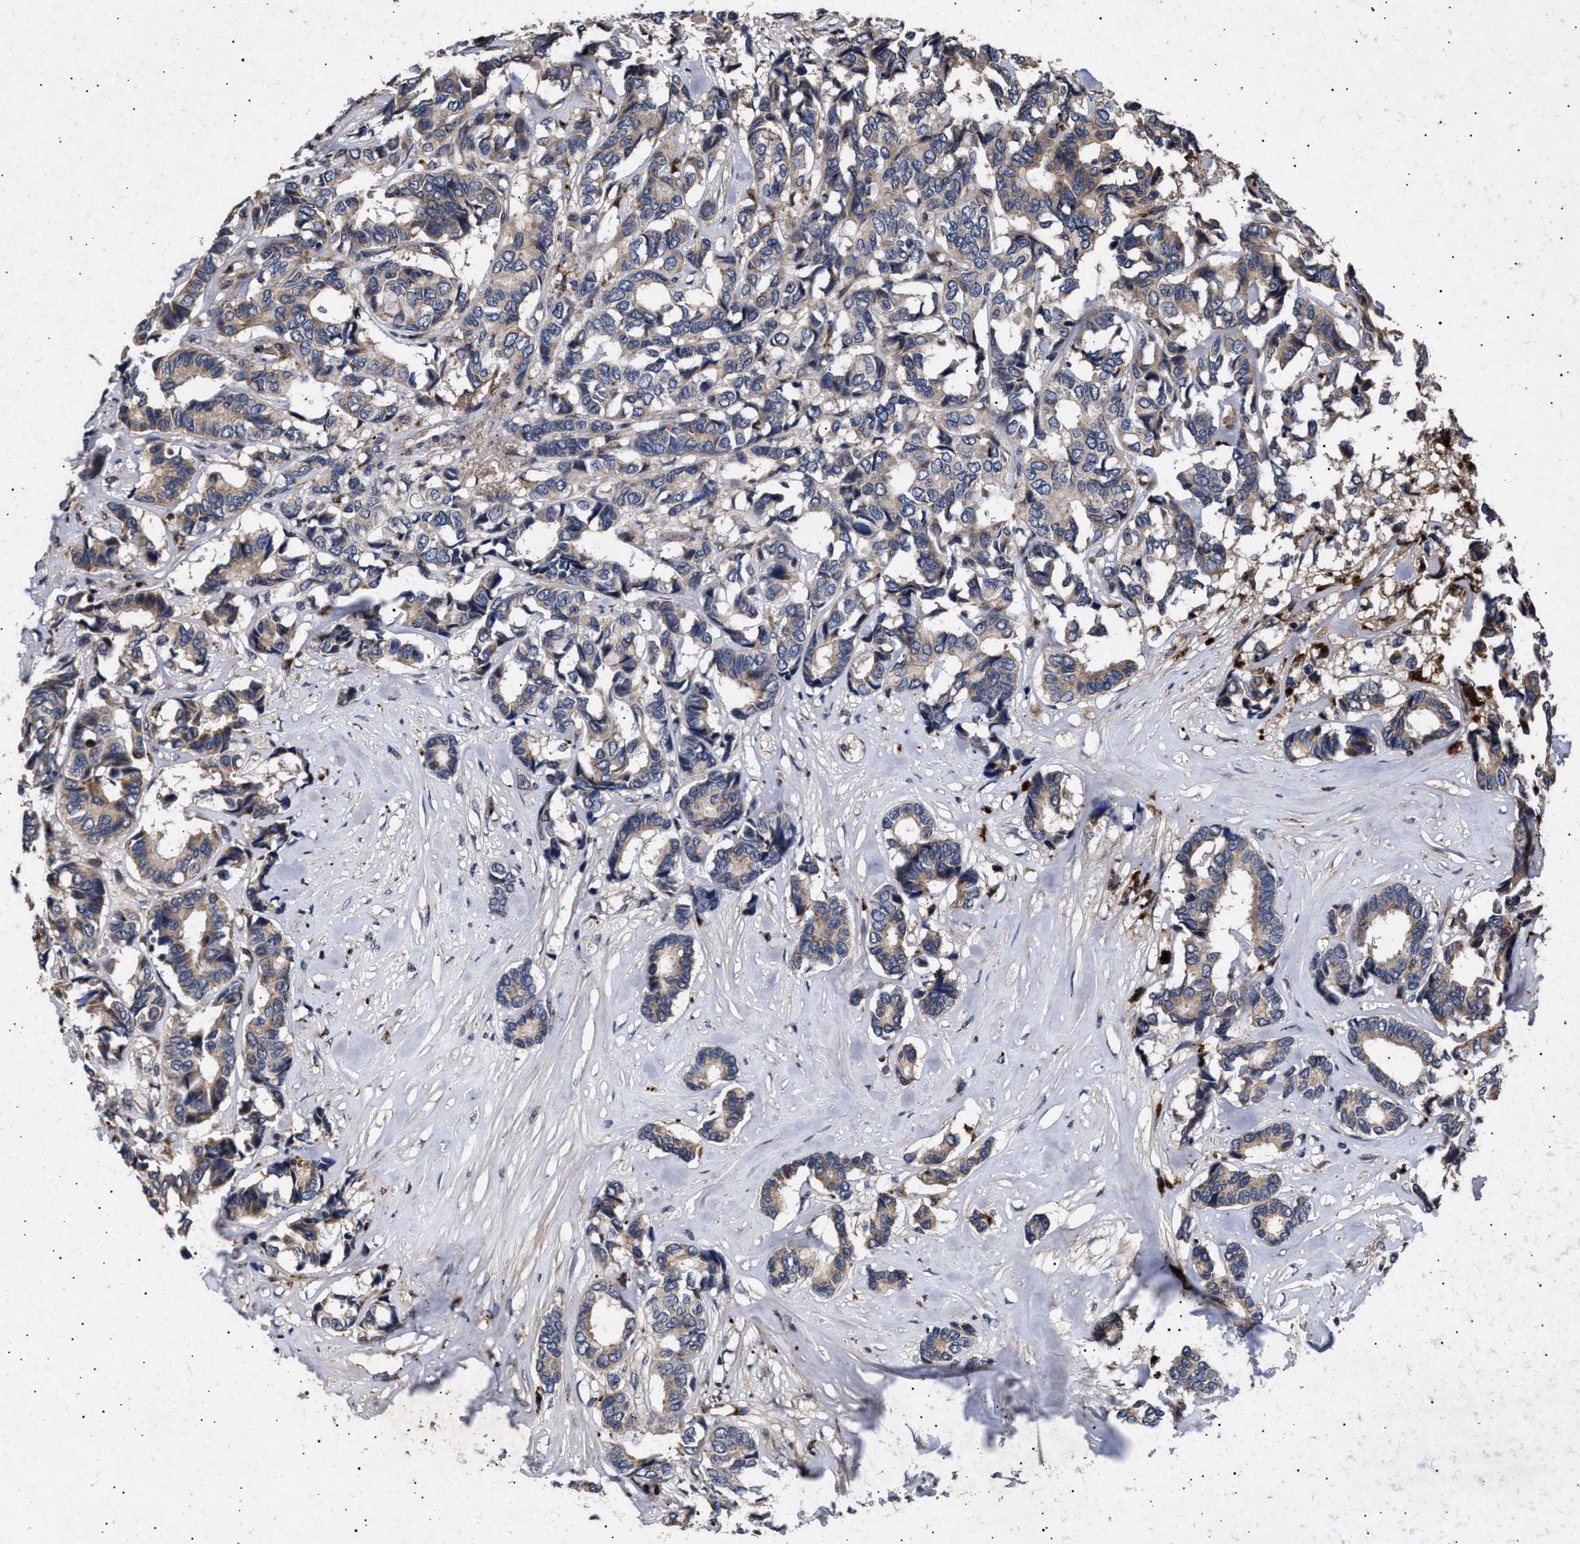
{"staining": {"intensity": "weak", "quantity": "25%-75%", "location": "cytoplasmic/membranous"}, "tissue": "breast cancer", "cell_type": "Tumor cells", "image_type": "cancer", "snomed": [{"axis": "morphology", "description": "Duct carcinoma"}, {"axis": "topography", "description": "Breast"}], "caption": "The immunohistochemical stain labels weak cytoplasmic/membranous positivity in tumor cells of breast invasive ductal carcinoma tissue.", "gene": "ITGB5", "patient": {"sex": "female", "age": 87}}